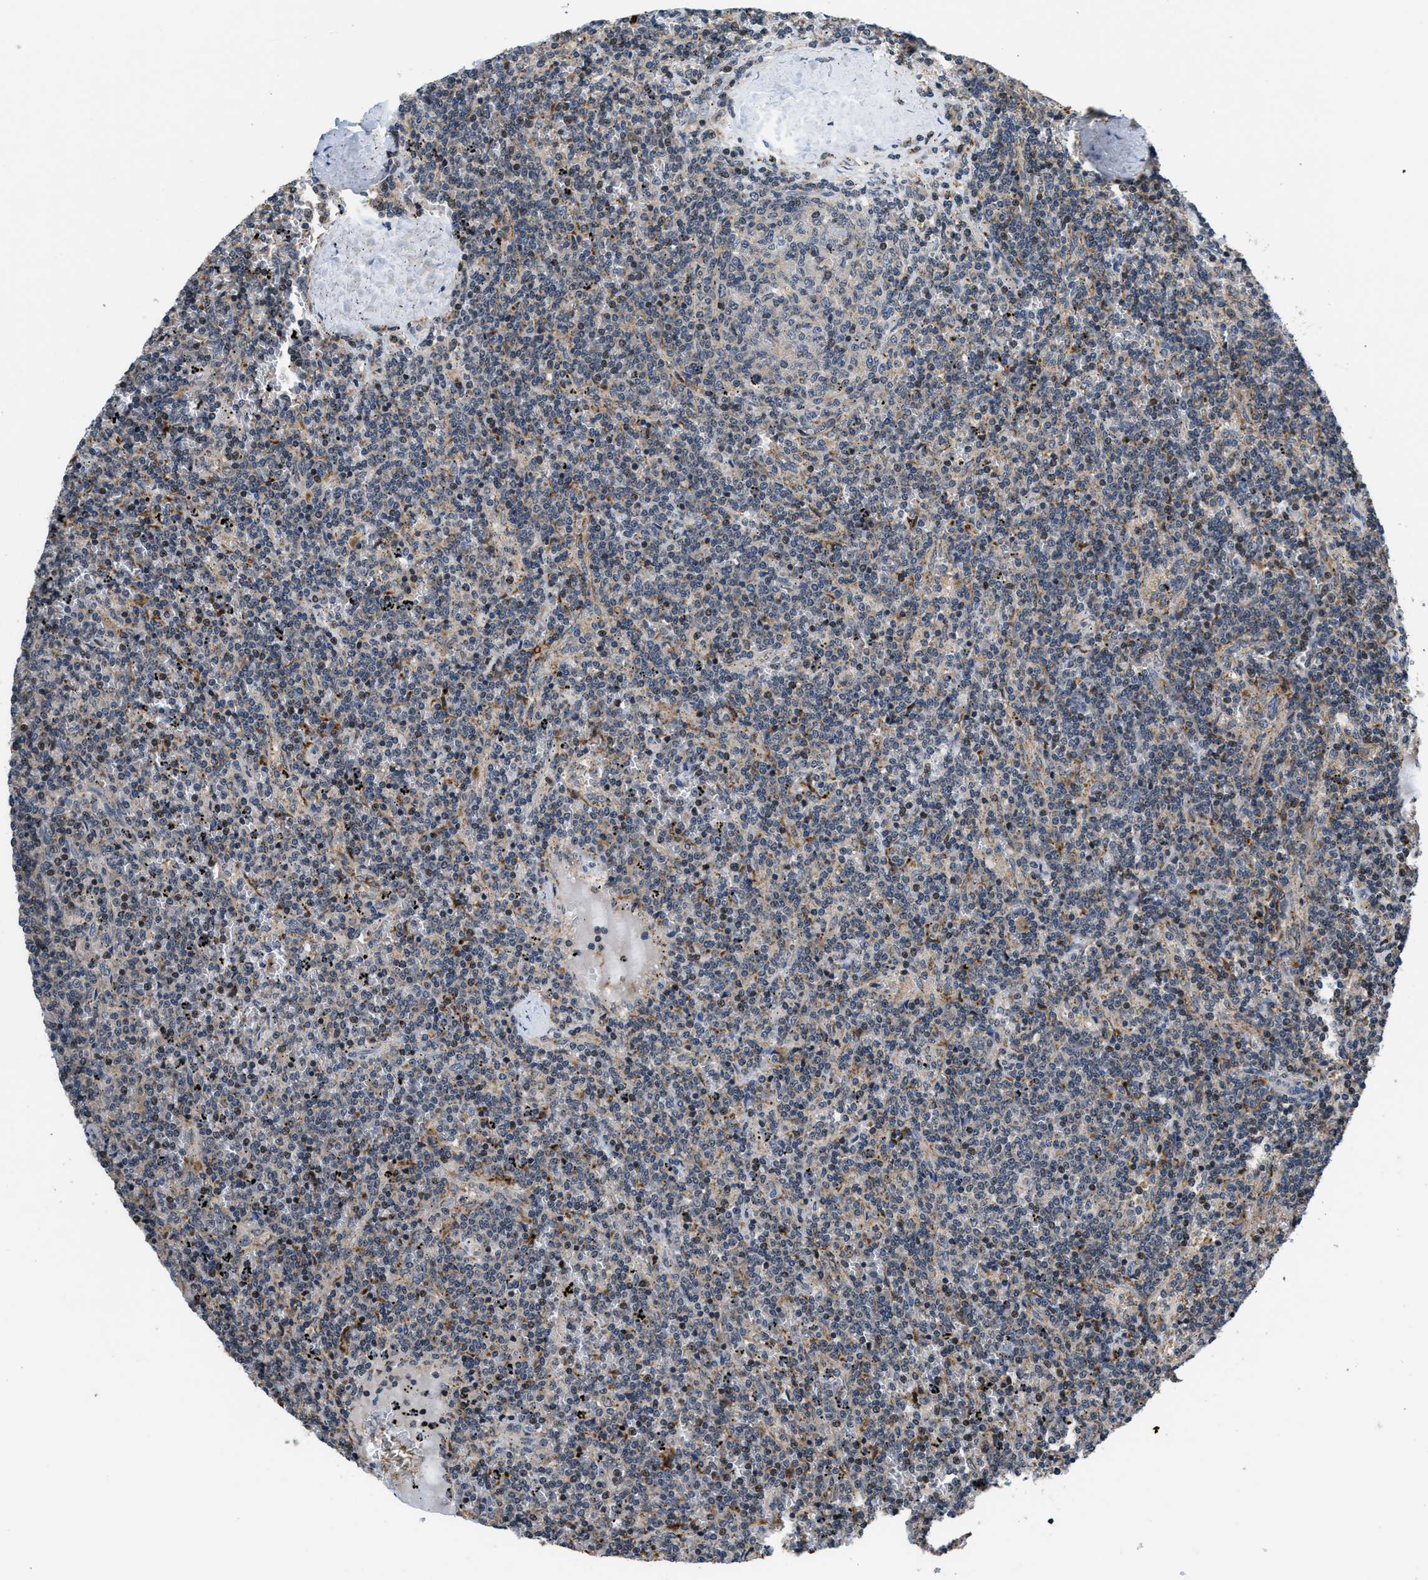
{"staining": {"intensity": "weak", "quantity": "<25%", "location": "cytoplasmic/membranous"}, "tissue": "lymphoma", "cell_type": "Tumor cells", "image_type": "cancer", "snomed": [{"axis": "morphology", "description": "Malignant lymphoma, non-Hodgkin's type, Low grade"}, {"axis": "topography", "description": "Spleen"}], "caption": "Immunohistochemistry histopathology image of human low-grade malignant lymphoma, non-Hodgkin's type stained for a protein (brown), which demonstrates no positivity in tumor cells. (Immunohistochemistry (ihc), brightfield microscopy, high magnification).", "gene": "CTBS", "patient": {"sex": "female", "age": 50}}